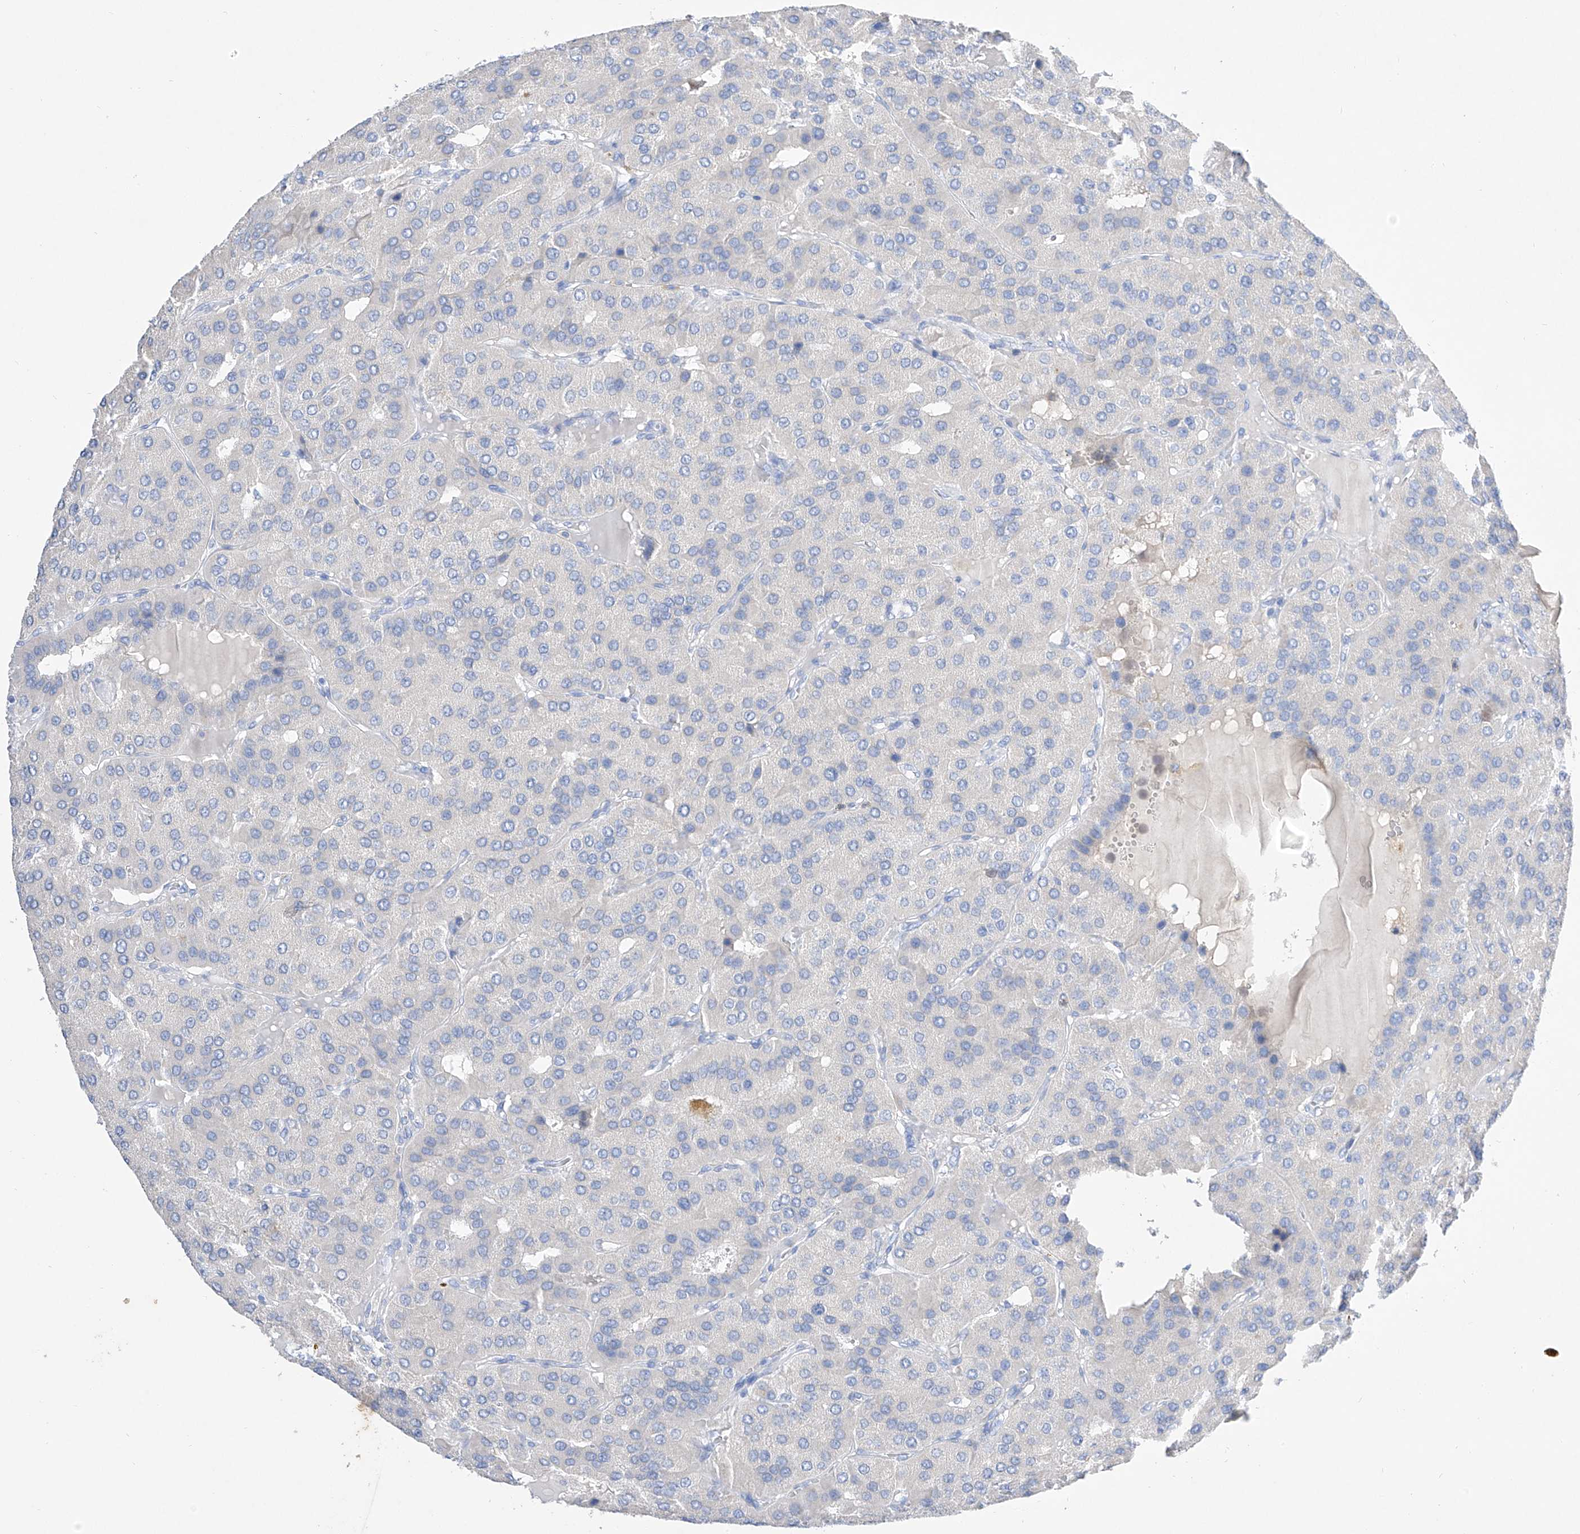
{"staining": {"intensity": "negative", "quantity": "none", "location": "none"}, "tissue": "parathyroid gland", "cell_type": "Glandular cells", "image_type": "normal", "snomed": [{"axis": "morphology", "description": "Normal tissue, NOS"}, {"axis": "morphology", "description": "Adenoma, NOS"}, {"axis": "topography", "description": "Parathyroid gland"}], "caption": "IHC histopathology image of unremarkable parathyroid gland: parathyroid gland stained with DAB (3,3'-diaminobenzidine) displays no significant protein expression in glandular cells. (Brightfield microscopy of DAB (3,3'-diaminobenzidine) immunohistochemistry at high magnification).", "gene": "TM7SF2", "patient": {"sex": "female", "age": 86}}